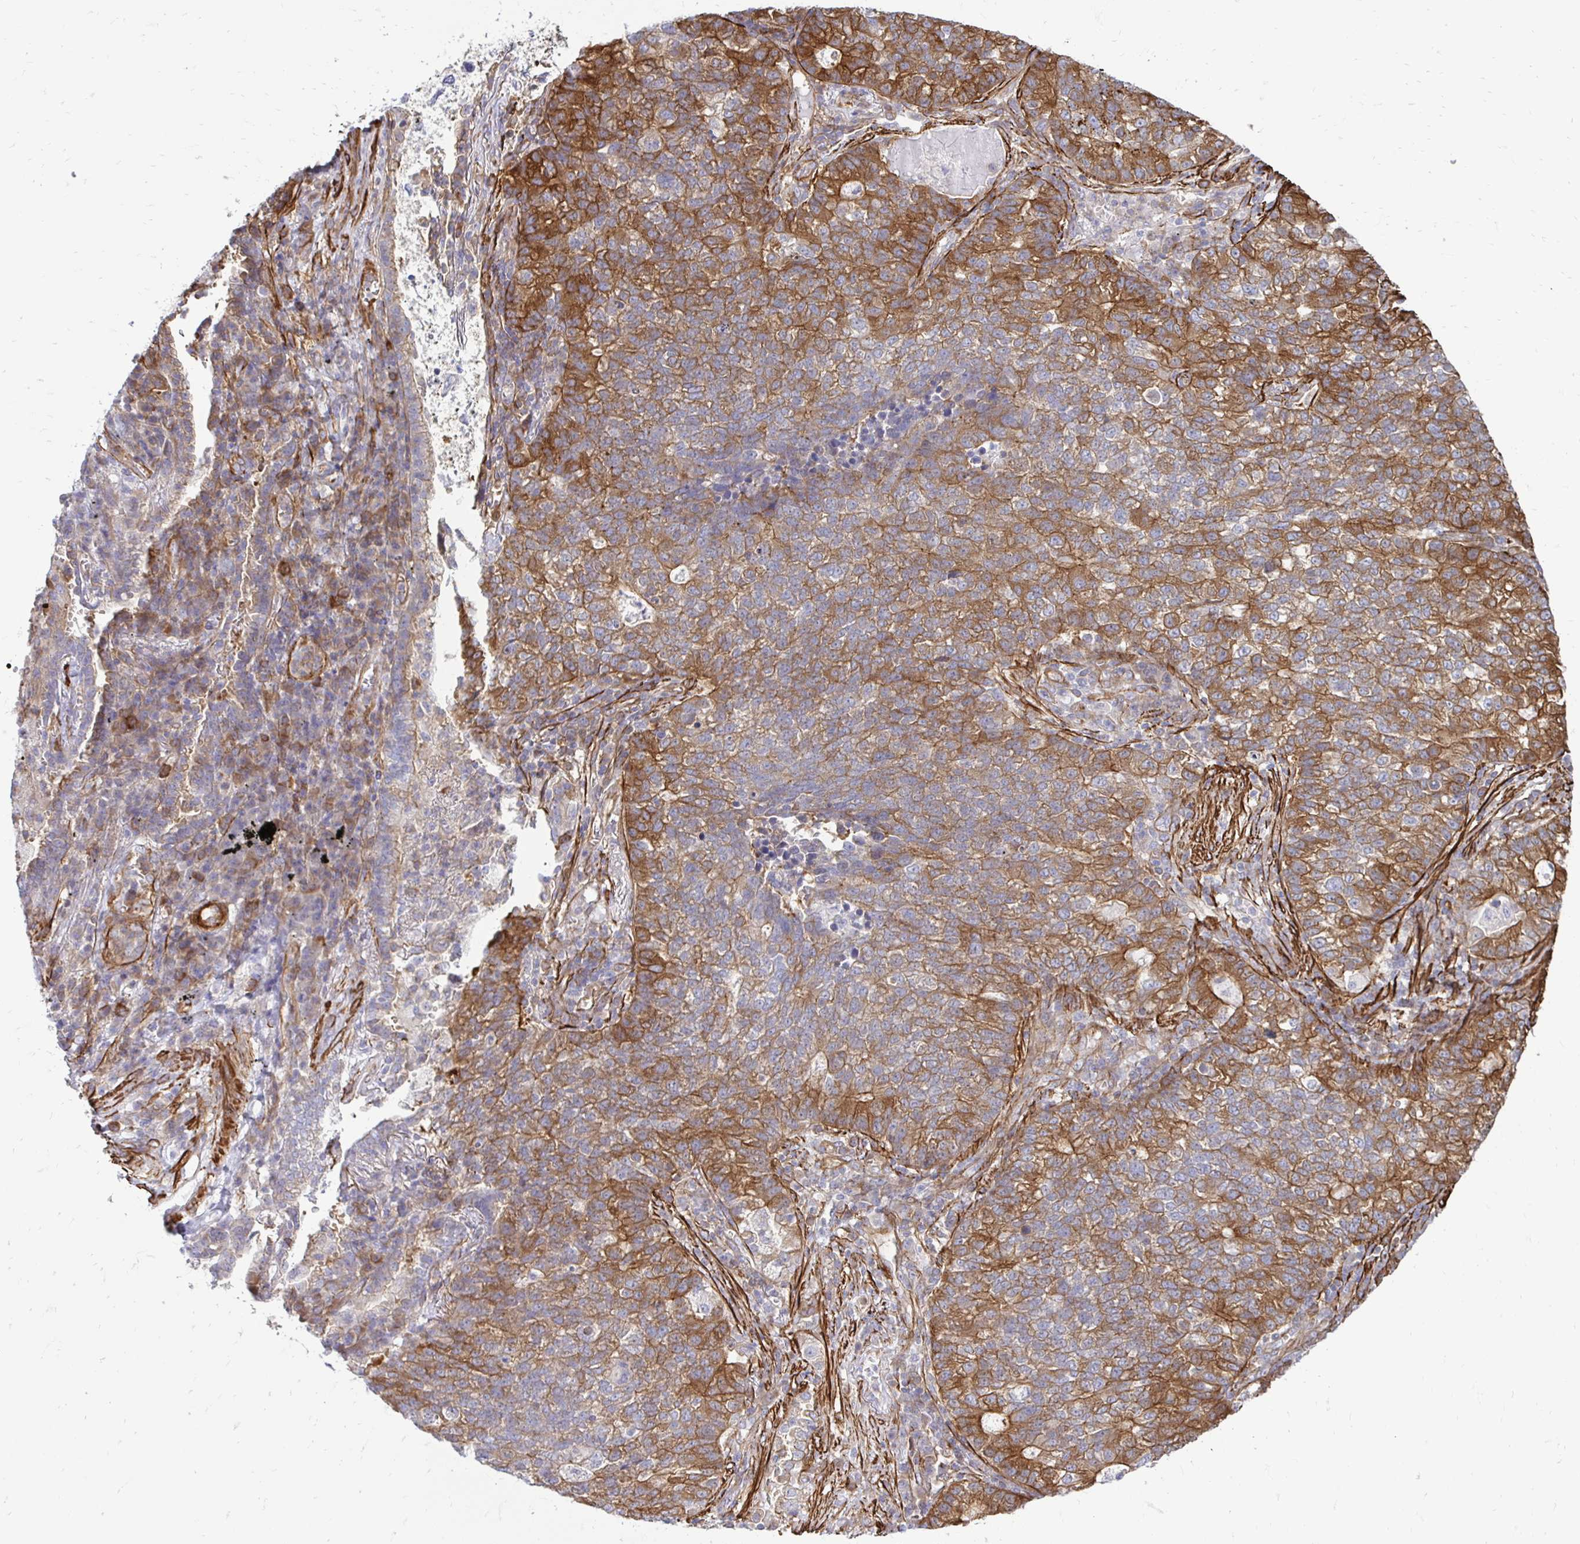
{"staining": {"intensity": "strong", "quantity": "25%-75%", "location": "cytoplasmic/membranous"}, "tissue": "lung cancer", "cell_type": "Tumor cells", "image_type": "cancer", "snomed": [{"axis": "morphology", "description": "Adenocarcinoma, NOS"}, {"axis": "topography", "description": "Lung"}], "caption": "Adenocarcinoma (lung) tissue reveals strong cytoplasmic/membranous staining in about 25%-75% of tumor cells, visualized by immunohistochemistry. The staining was performed using DAB (3,3'-diaminobenzidine) to visualize the protein expression in brown, while the nuclei were stained in blue with hematoxylin (Magnification: 20x).", "gene": "CTPS1", "patient": {"sex": "male", "age": 57}}